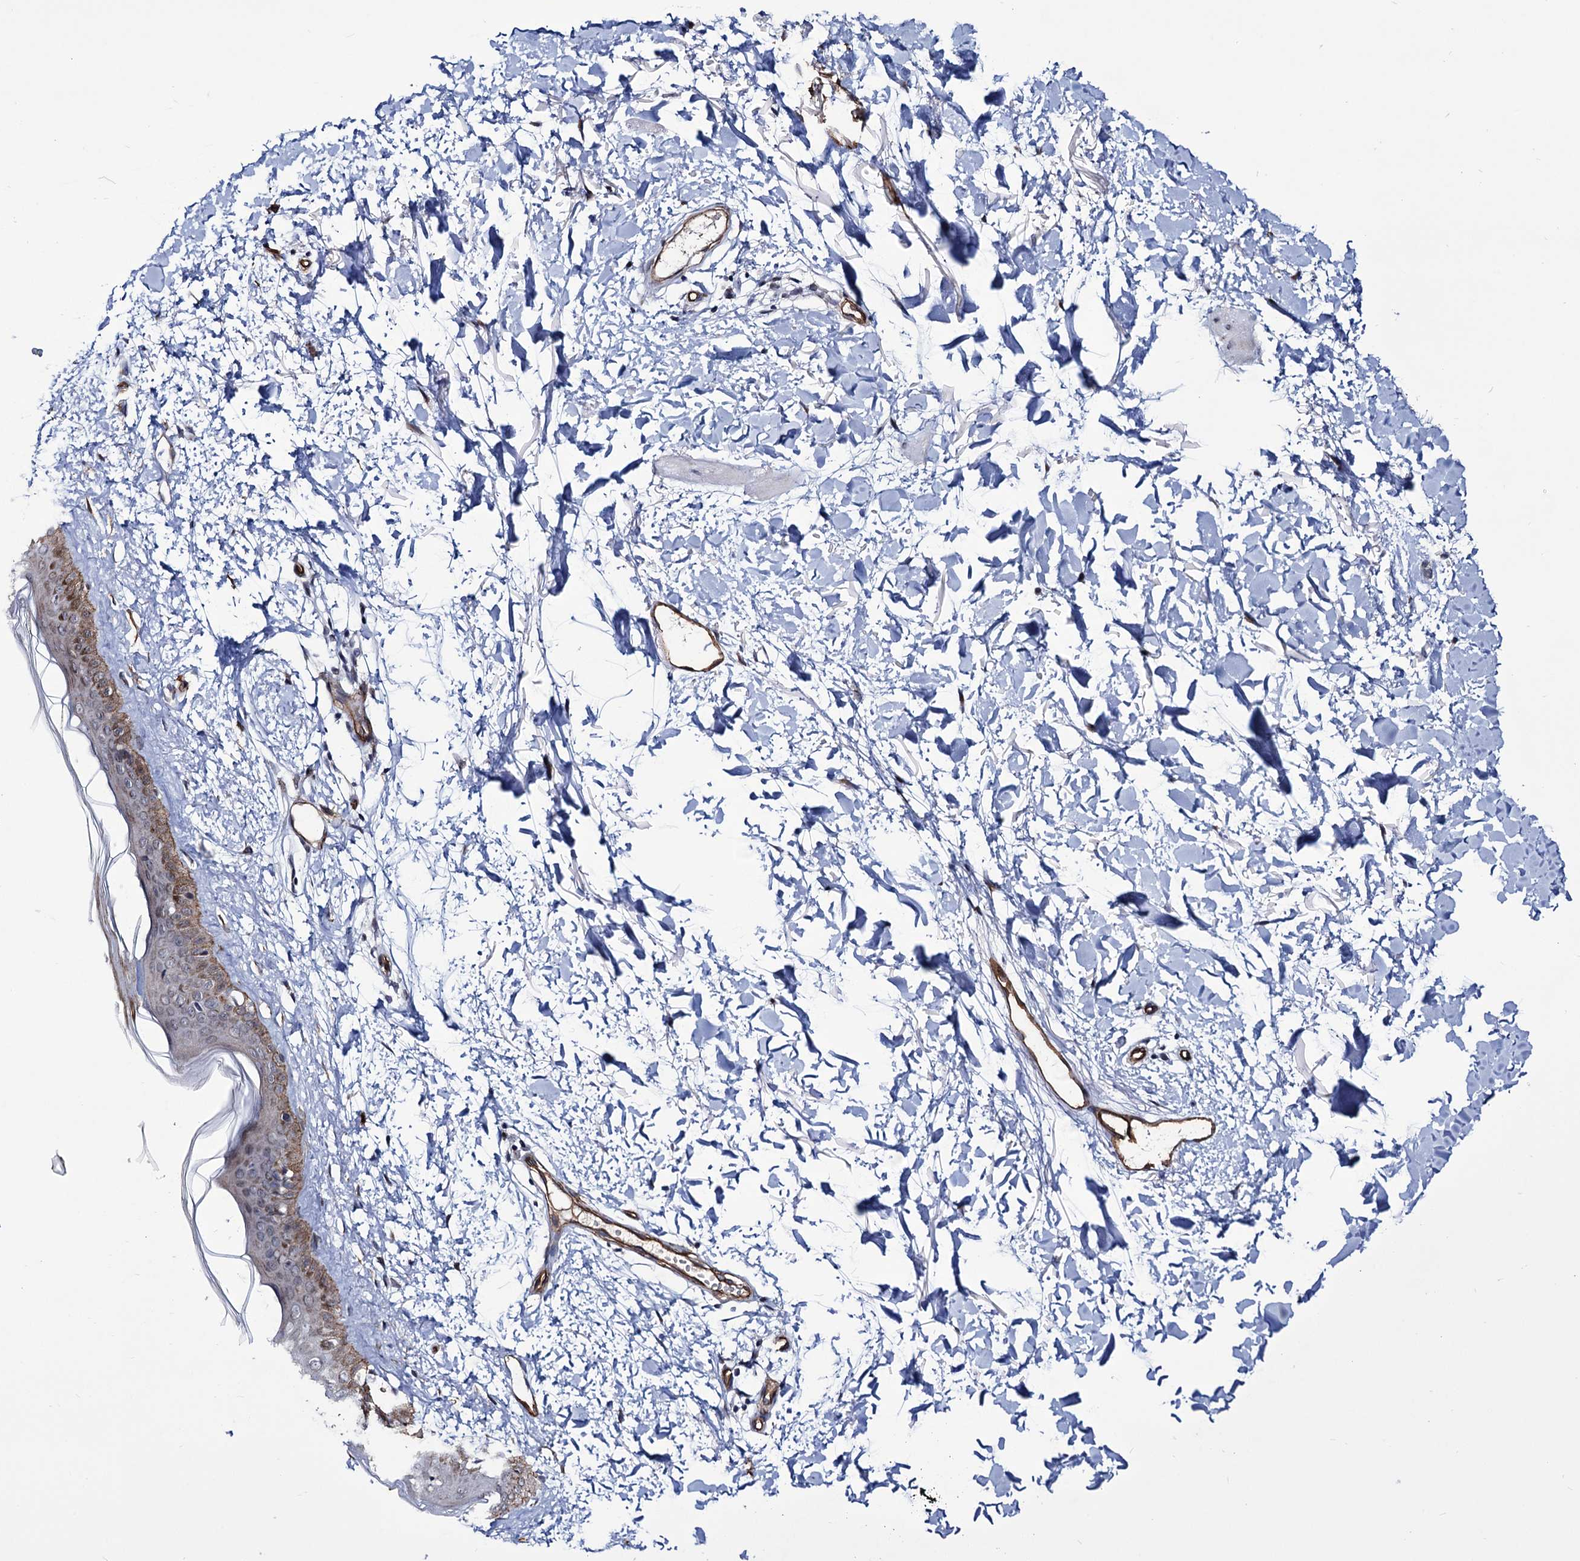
{"staining": {"intensity": "moderate", "quantity": ">75%", "location": "cytoplasmic/membranous"}, "tissue": "skin", "cell_type": "Fibroblasts", "image_type": "normal", "snomed": [{"axis": "morphology", "description": "Normal tissue, NOS"}, {"axis": "topography", "description": "Skin"}], "caption": "Protein expression analysis of unremarkable skin exhibits moderate cytoplasmic/membranous positivity in approximately >75% of fibroblasts.", "gene": "ZC3H12C", "patient": {"sex": "female", "age": 58}}